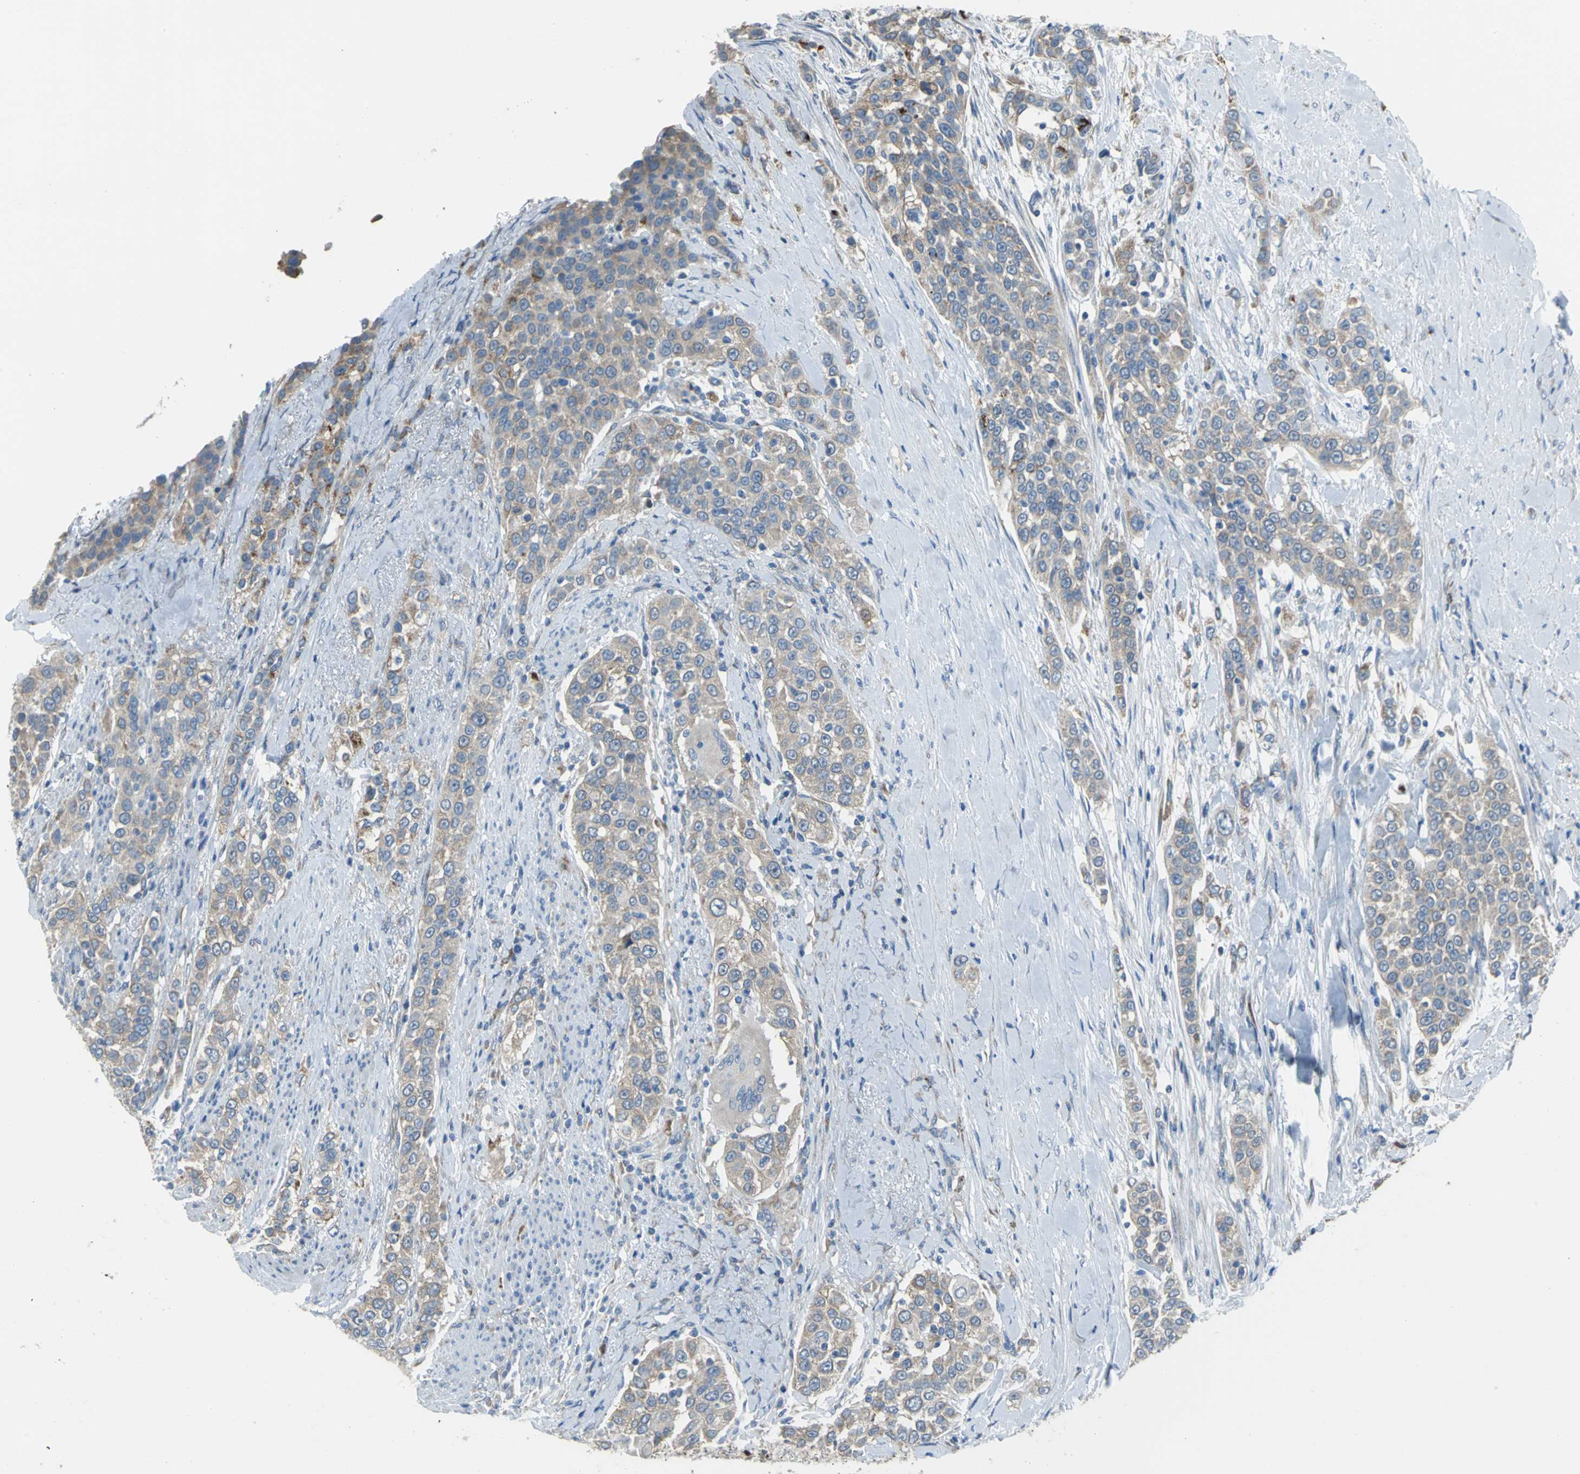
{"staining": {"intensity": "weak", "quantity": ">75%", "location": "cytoplasmic/membranous"}, "tissue": "urothelial cancer", "cell_type": "Tumor cells", "image_type": "cancer", "snomed": [{"axis": "morphology", "description": "Urothelial carcinoma, High grade"}, {"axis": "topography", "description": "Urinary bladder"}], "caption": "Weak cytoplasmic/membranous expression for a protein is appreciated in approximately >75% of tumor cells of urothelial cancer using immunohistochemistry (IHC).", "gene": "EIF5A", "patient": {"sex": "female", "age": 80}}